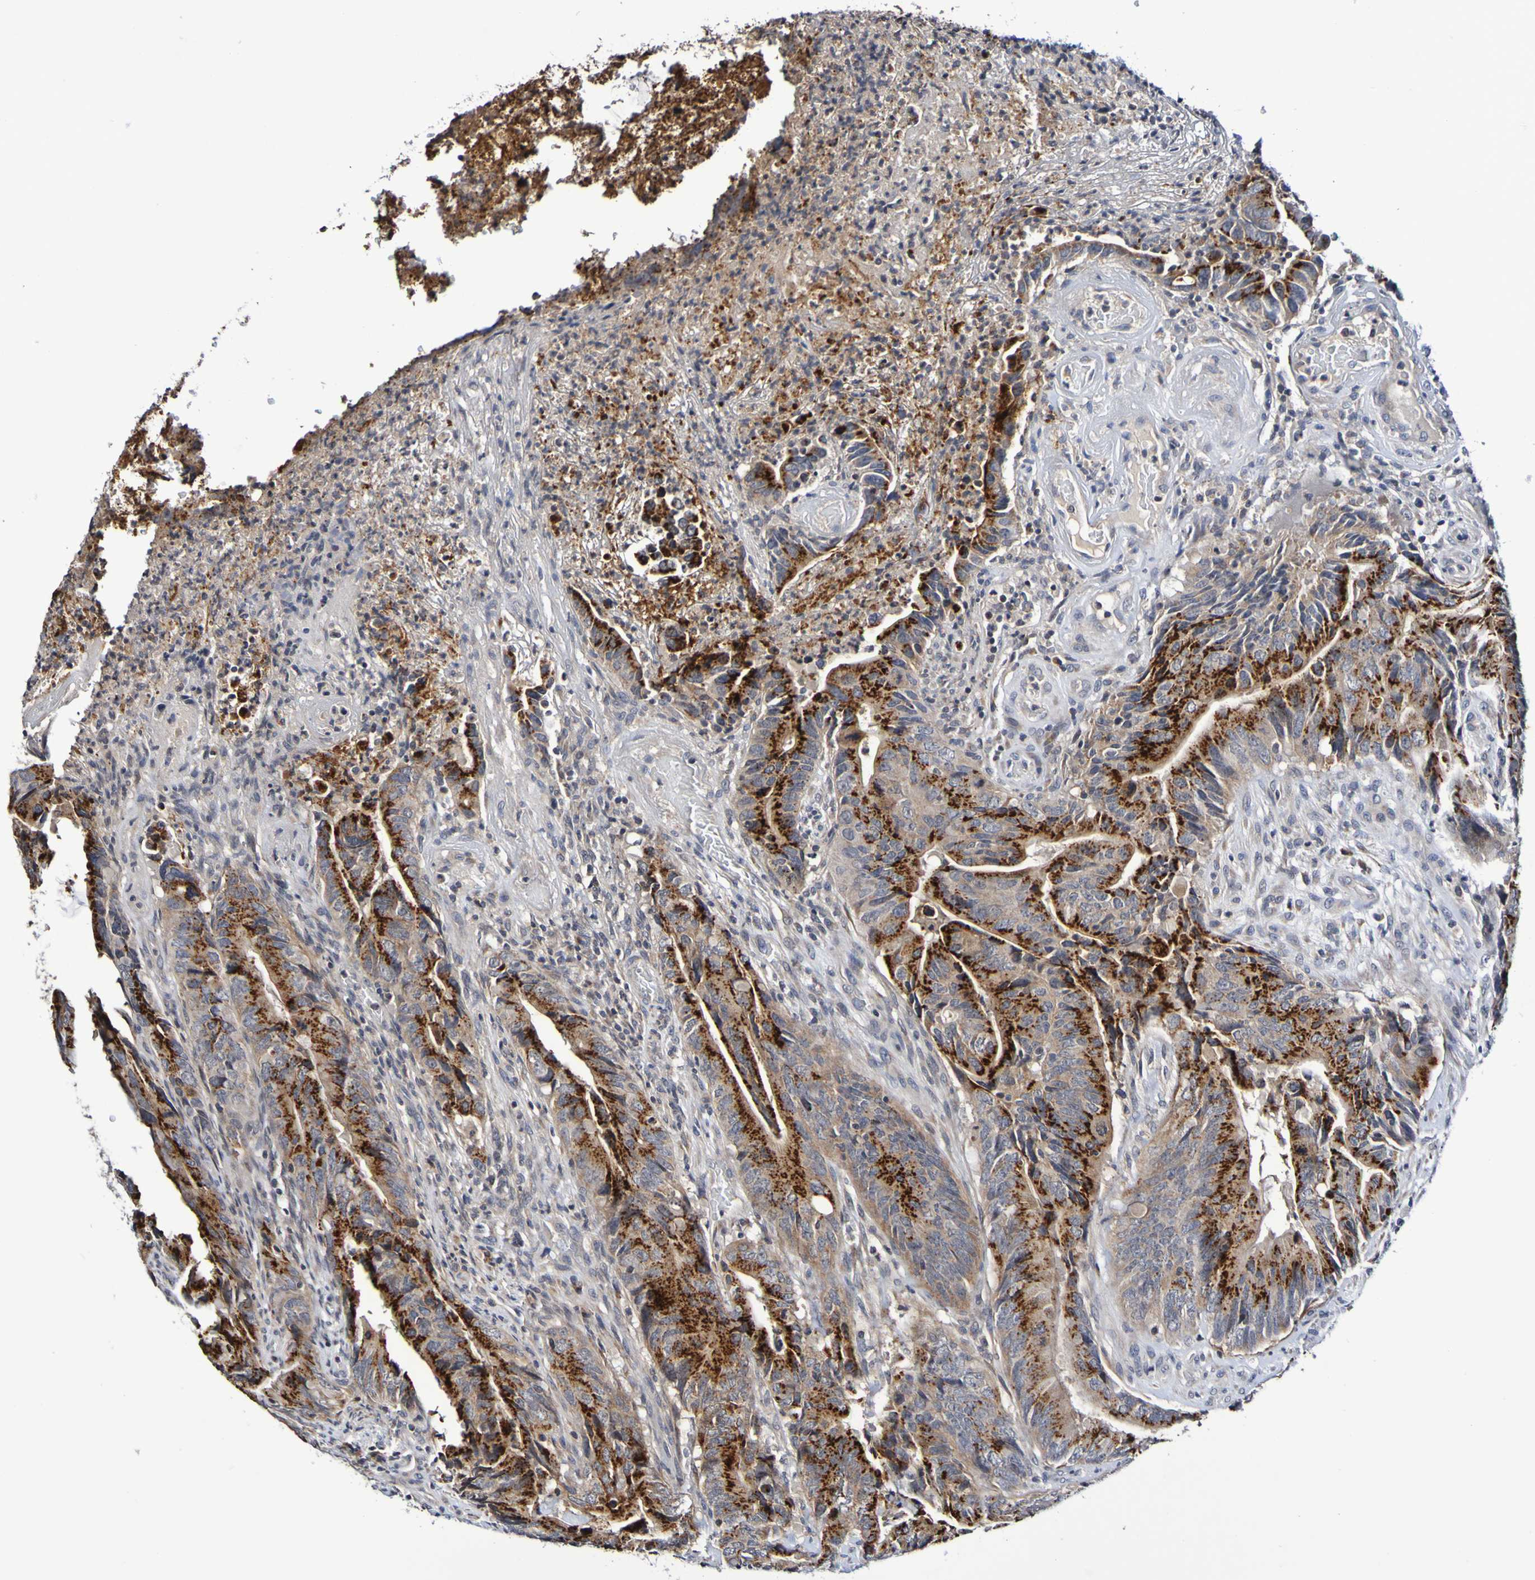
{"staining": {"intensity": "strong", "quantity": ">75%", "location": "cytoplasmic/membranous"}, "tissue": "colorectal cancer", "cell_type": "Tumor cells", "image_type": "cancer", "snomed": [{"axis": "morphology", "description": "Normal tissue, NOS"}, {"axis": "morphology", "description": "Adenocarcinoma, NOS"}, {"axis": "topography", "description": "Colon"}], "caption": "This is an image of immunohistochemistry (IHC) staining of colorectal adenocarcinoma, which shows strong staining in the cytoplasmic/membranous of tumor cells.", "gene": "PTP4A2", "patient": {"sex": "male", "age": 56}}